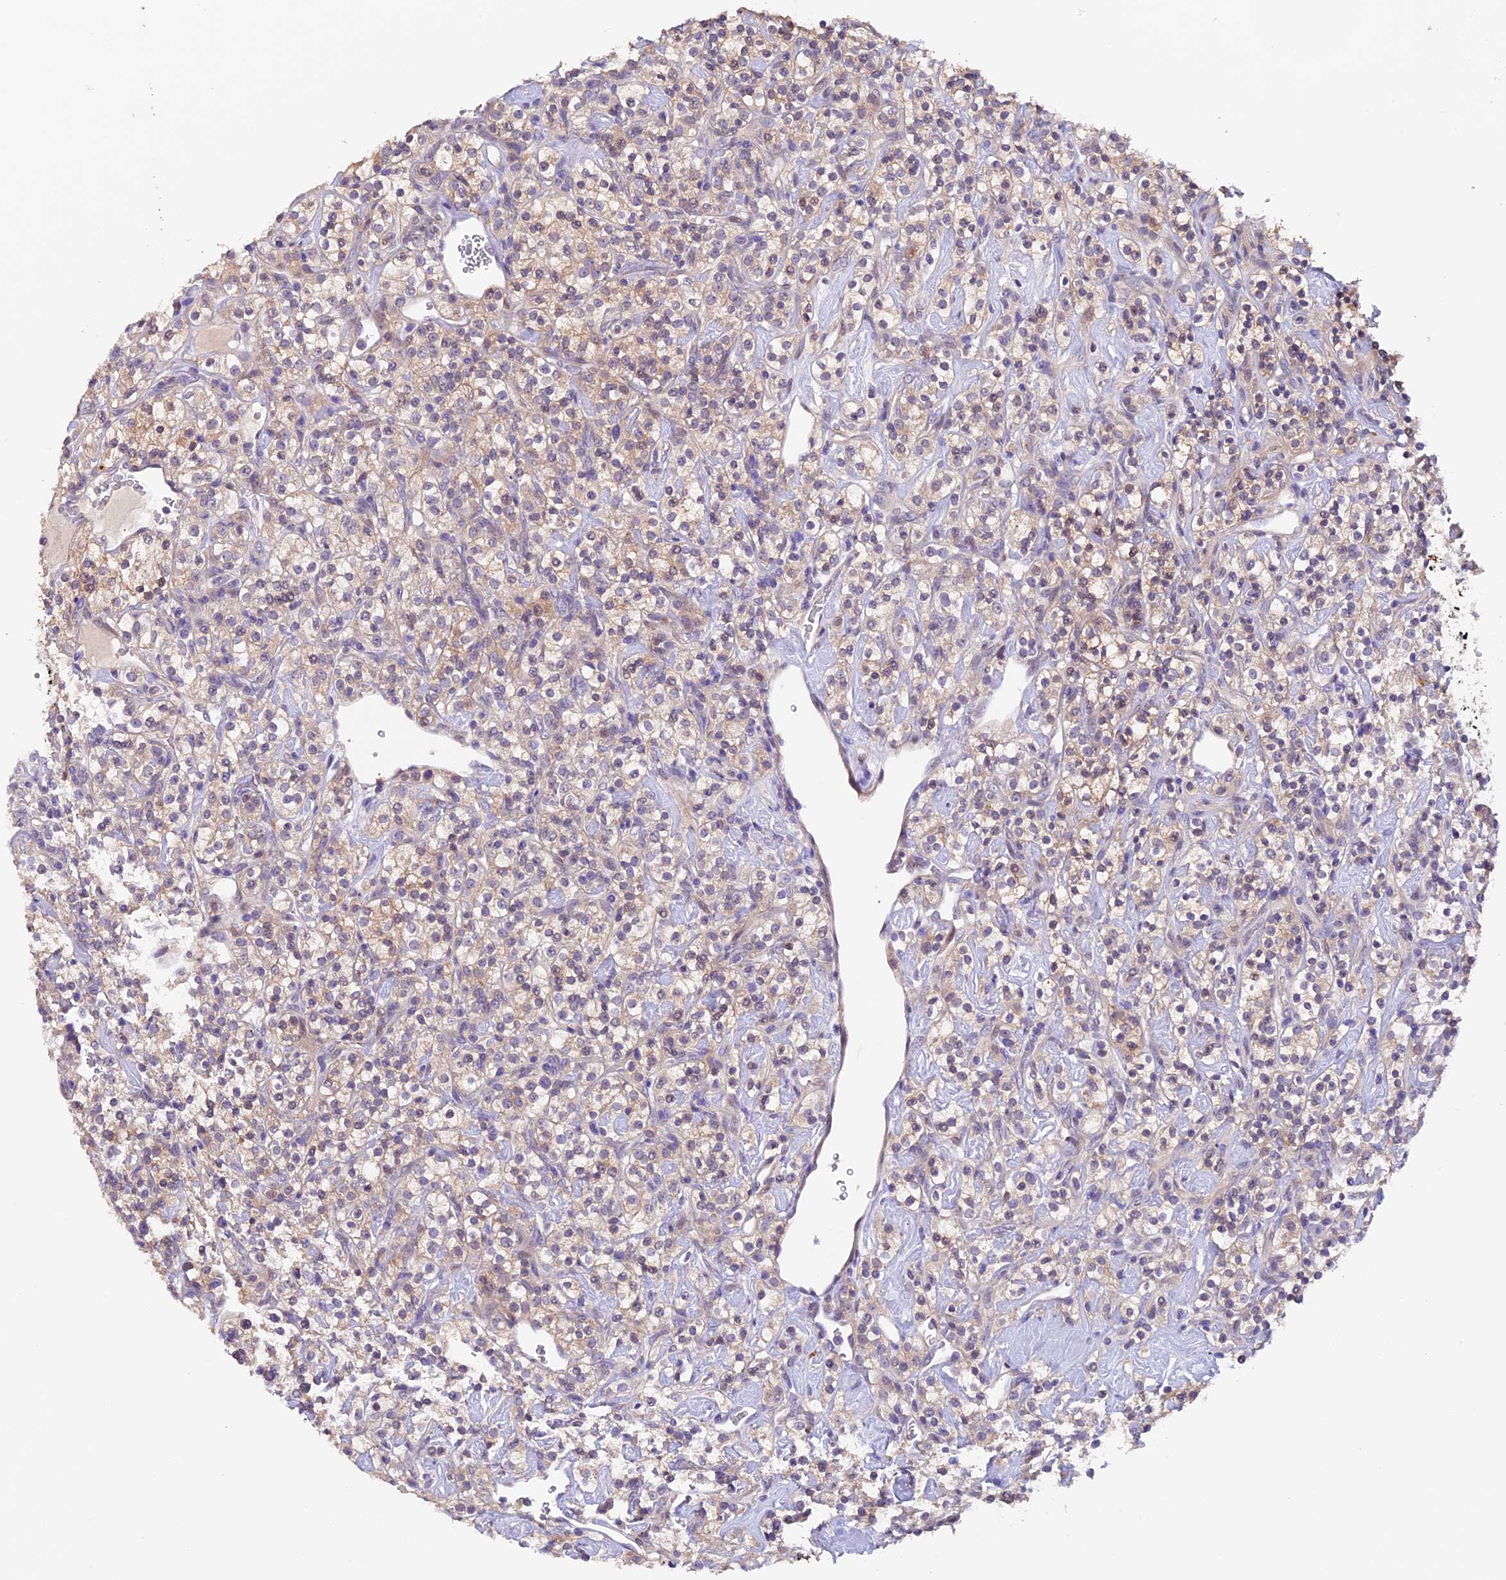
{"staining": {"intensity": "weak", "quantity": "<25%", "location": "cytoplasmic/membranous"}, "tissue": "renal cancer", "cell_type": "Tumor cells", "image_type": "cancer", "snomed": [{"axis": "morphology", "description": "Adenocarcinoma, NOS"}, {"axis": "topography", "description": "Kidney"}], "caption": "Immunohistochemical staining of renal adenocarcinoma exhibits no significant positivity in tumor cells. Nuclei are stained in blue.", "gene": "NCK2", "patient": {"sex": "male", "age": 77}}